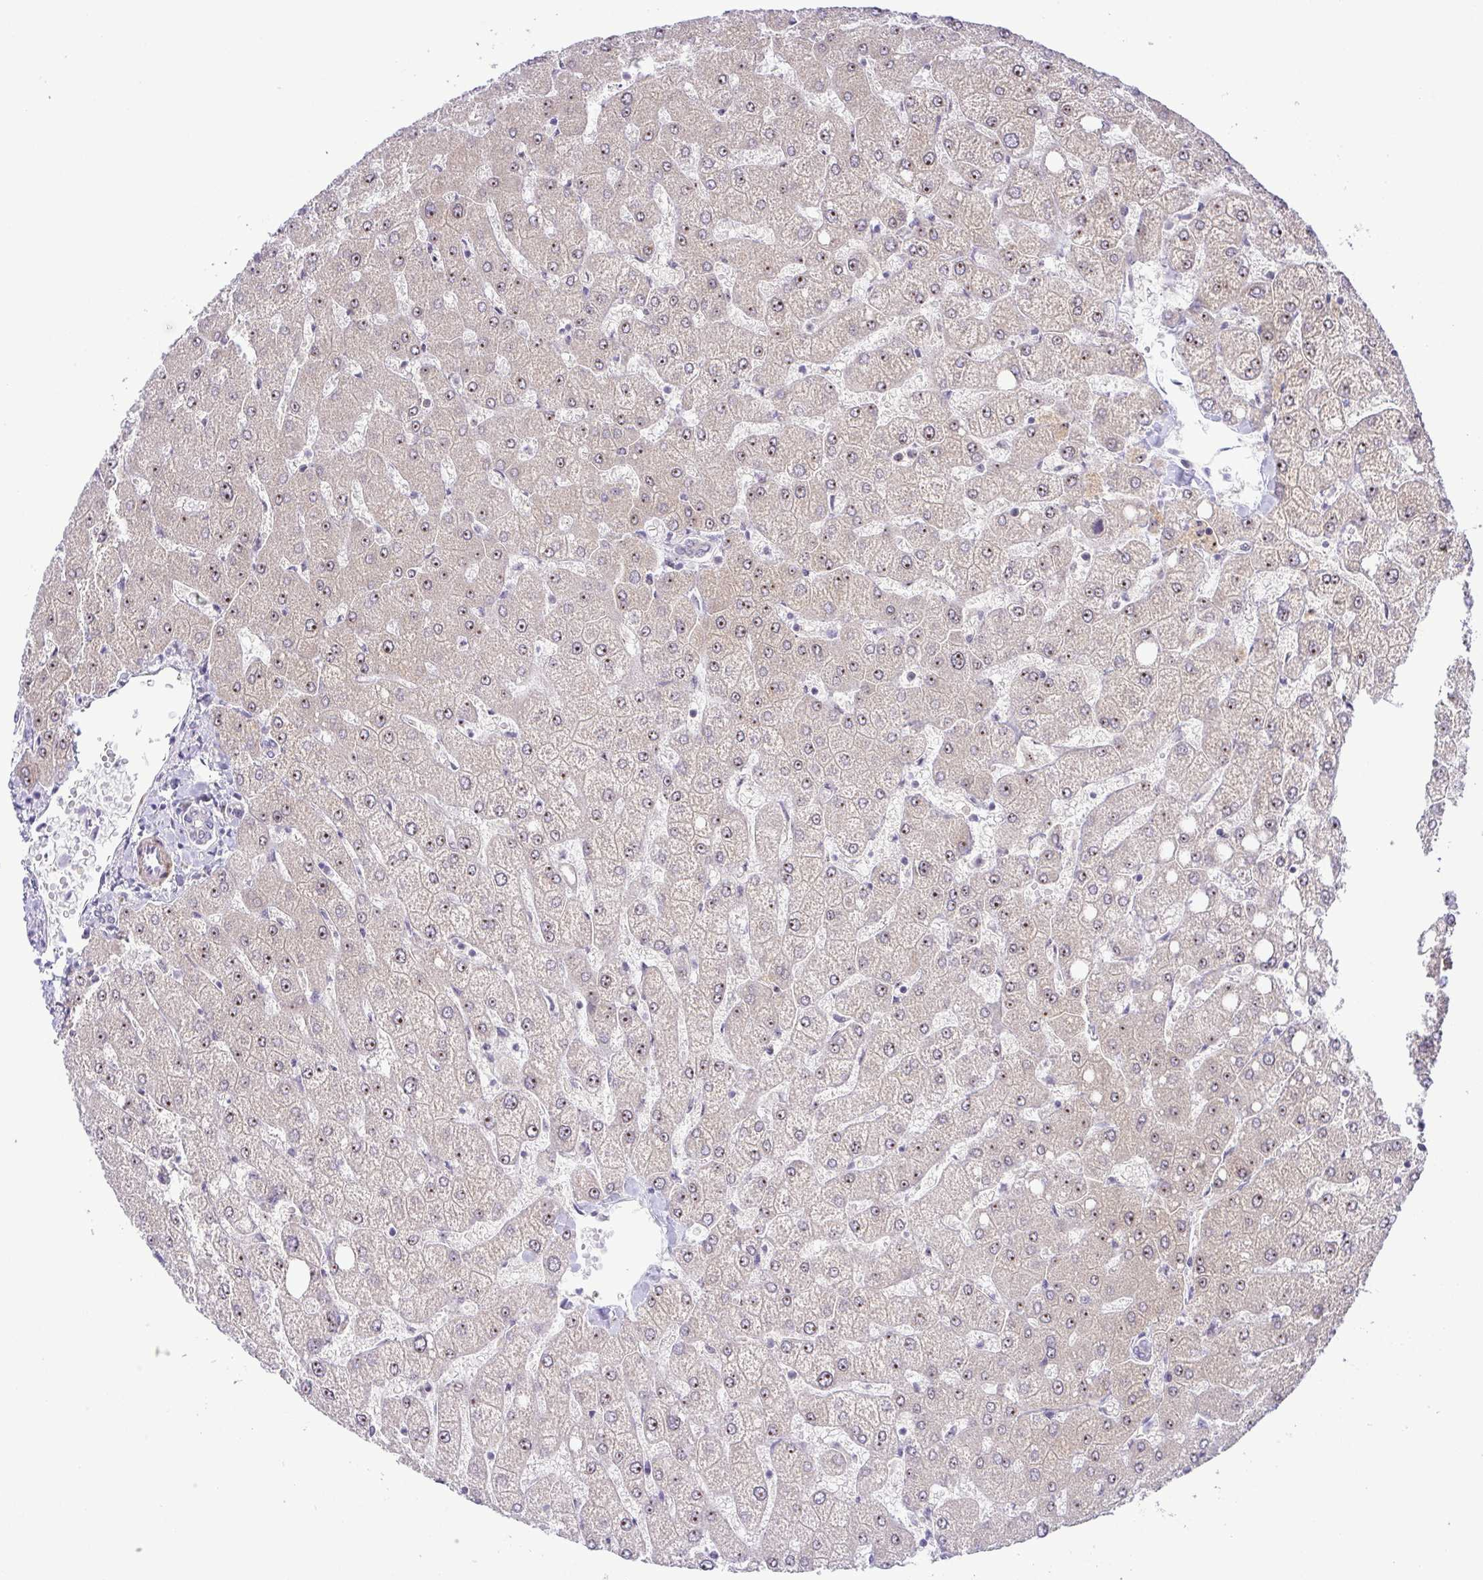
{"staining": {"intensity": "negative", "quantity": "none", "location": "none"}, "tissue": "liver", "cell_type": "Cholangiocytes", "image_type": "normal", "snomed": [{"axis": "morphology", "description": "Normal tissue, NOS"}, {"axis": "topography", "description": "Liver"}], "caption": "Immunohistochemistry (IHC) photomicrograph of benign liver: human liver stained with DAB (3,3'-diaminobenzidine) displays no significant protein staining in cholangiocytes.", "gene": "RSL24D1", "patient": {"sex": "female", "age": 54}}